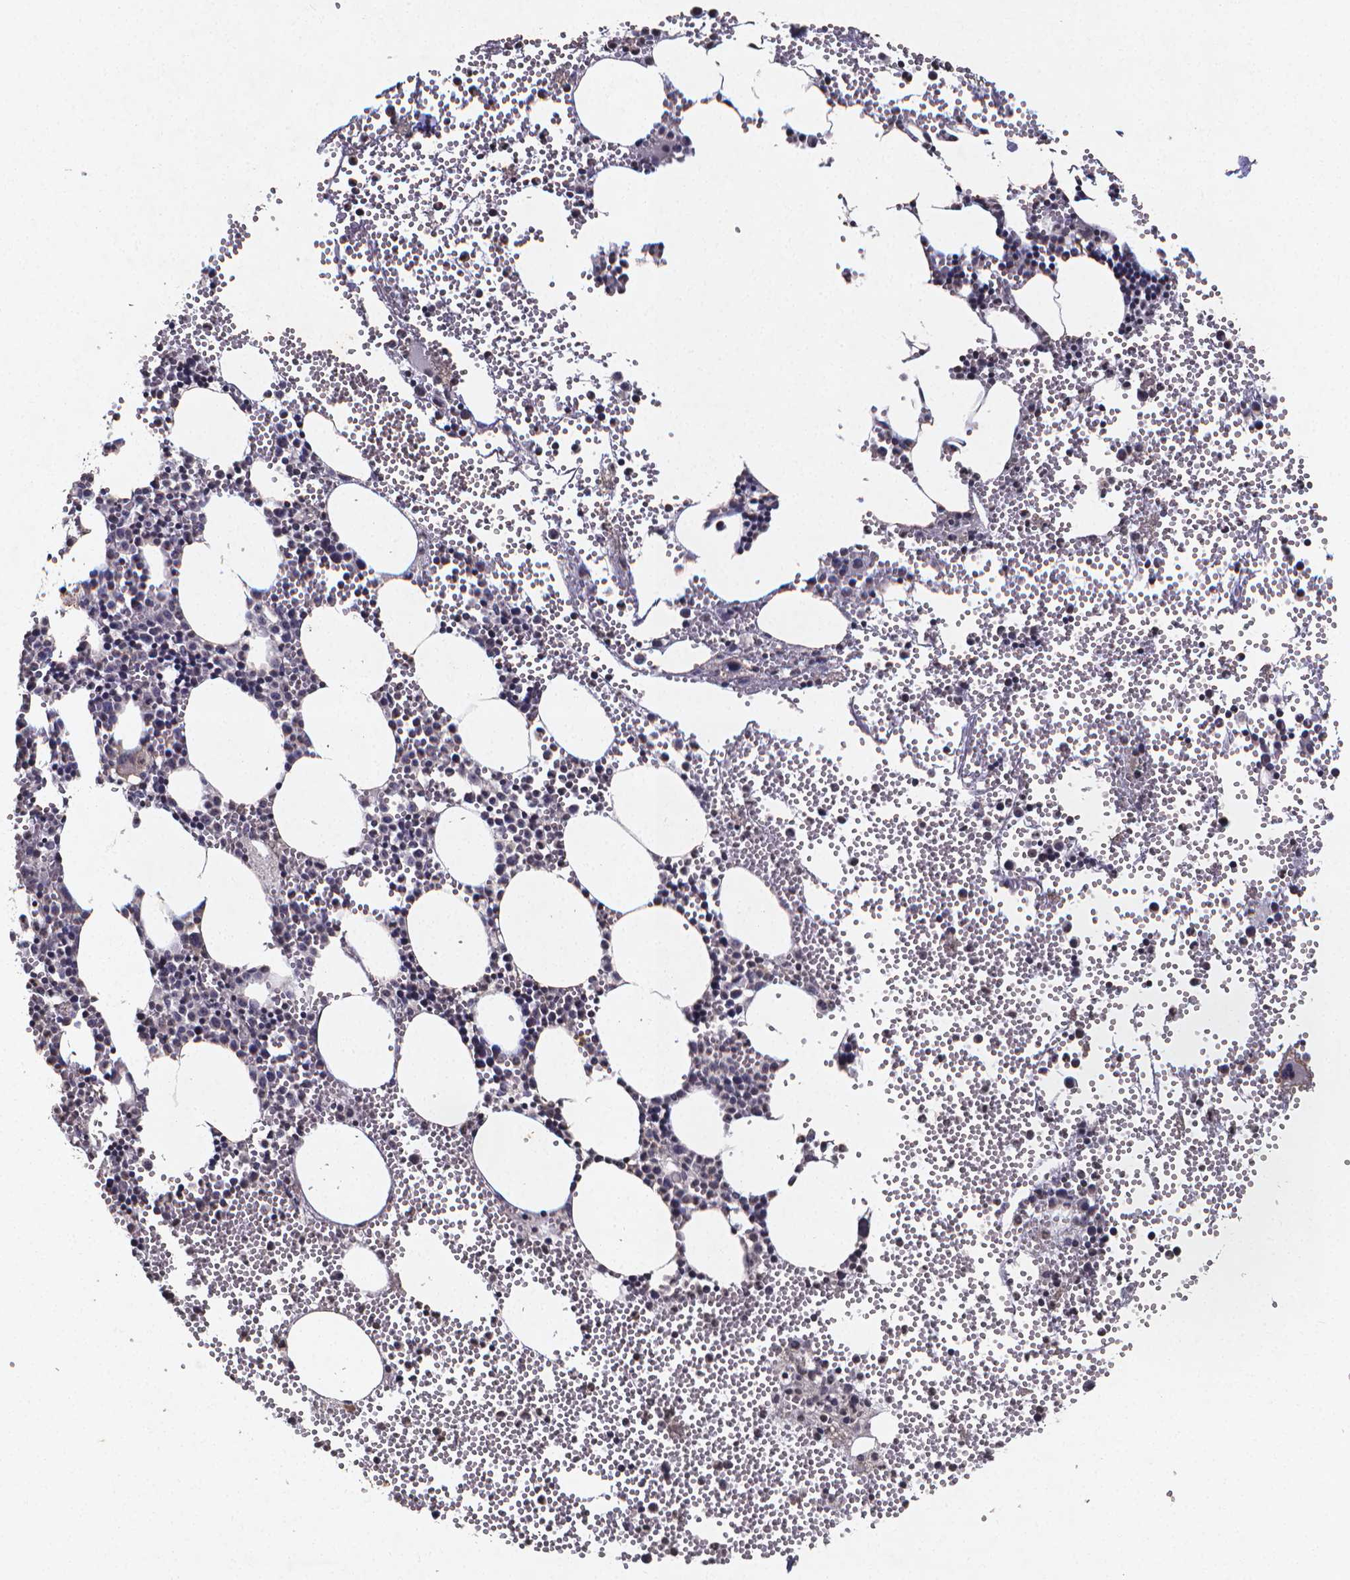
{"staining": {"intensity": "negative", "quantity": "none", "location": "none"}, "tissue": "bone marrow", "cell_type": "Hematopoietic cells", "image_type": "normal", "snomed": [{"axis": "morphology", "description": "Normal tissue, NOS"}, {"axis": "topography", "description": "Bone marrow"}], "caption": "Bone marrow was stained to show a protein in brown. There is no significant staining in hematopoietic cells. The staining is performed using DAB brown chromogen with nuclei counter-stained in using hematoxylin.", "gene": "TP73", "patient": {"sex": "male", "age": 89}}